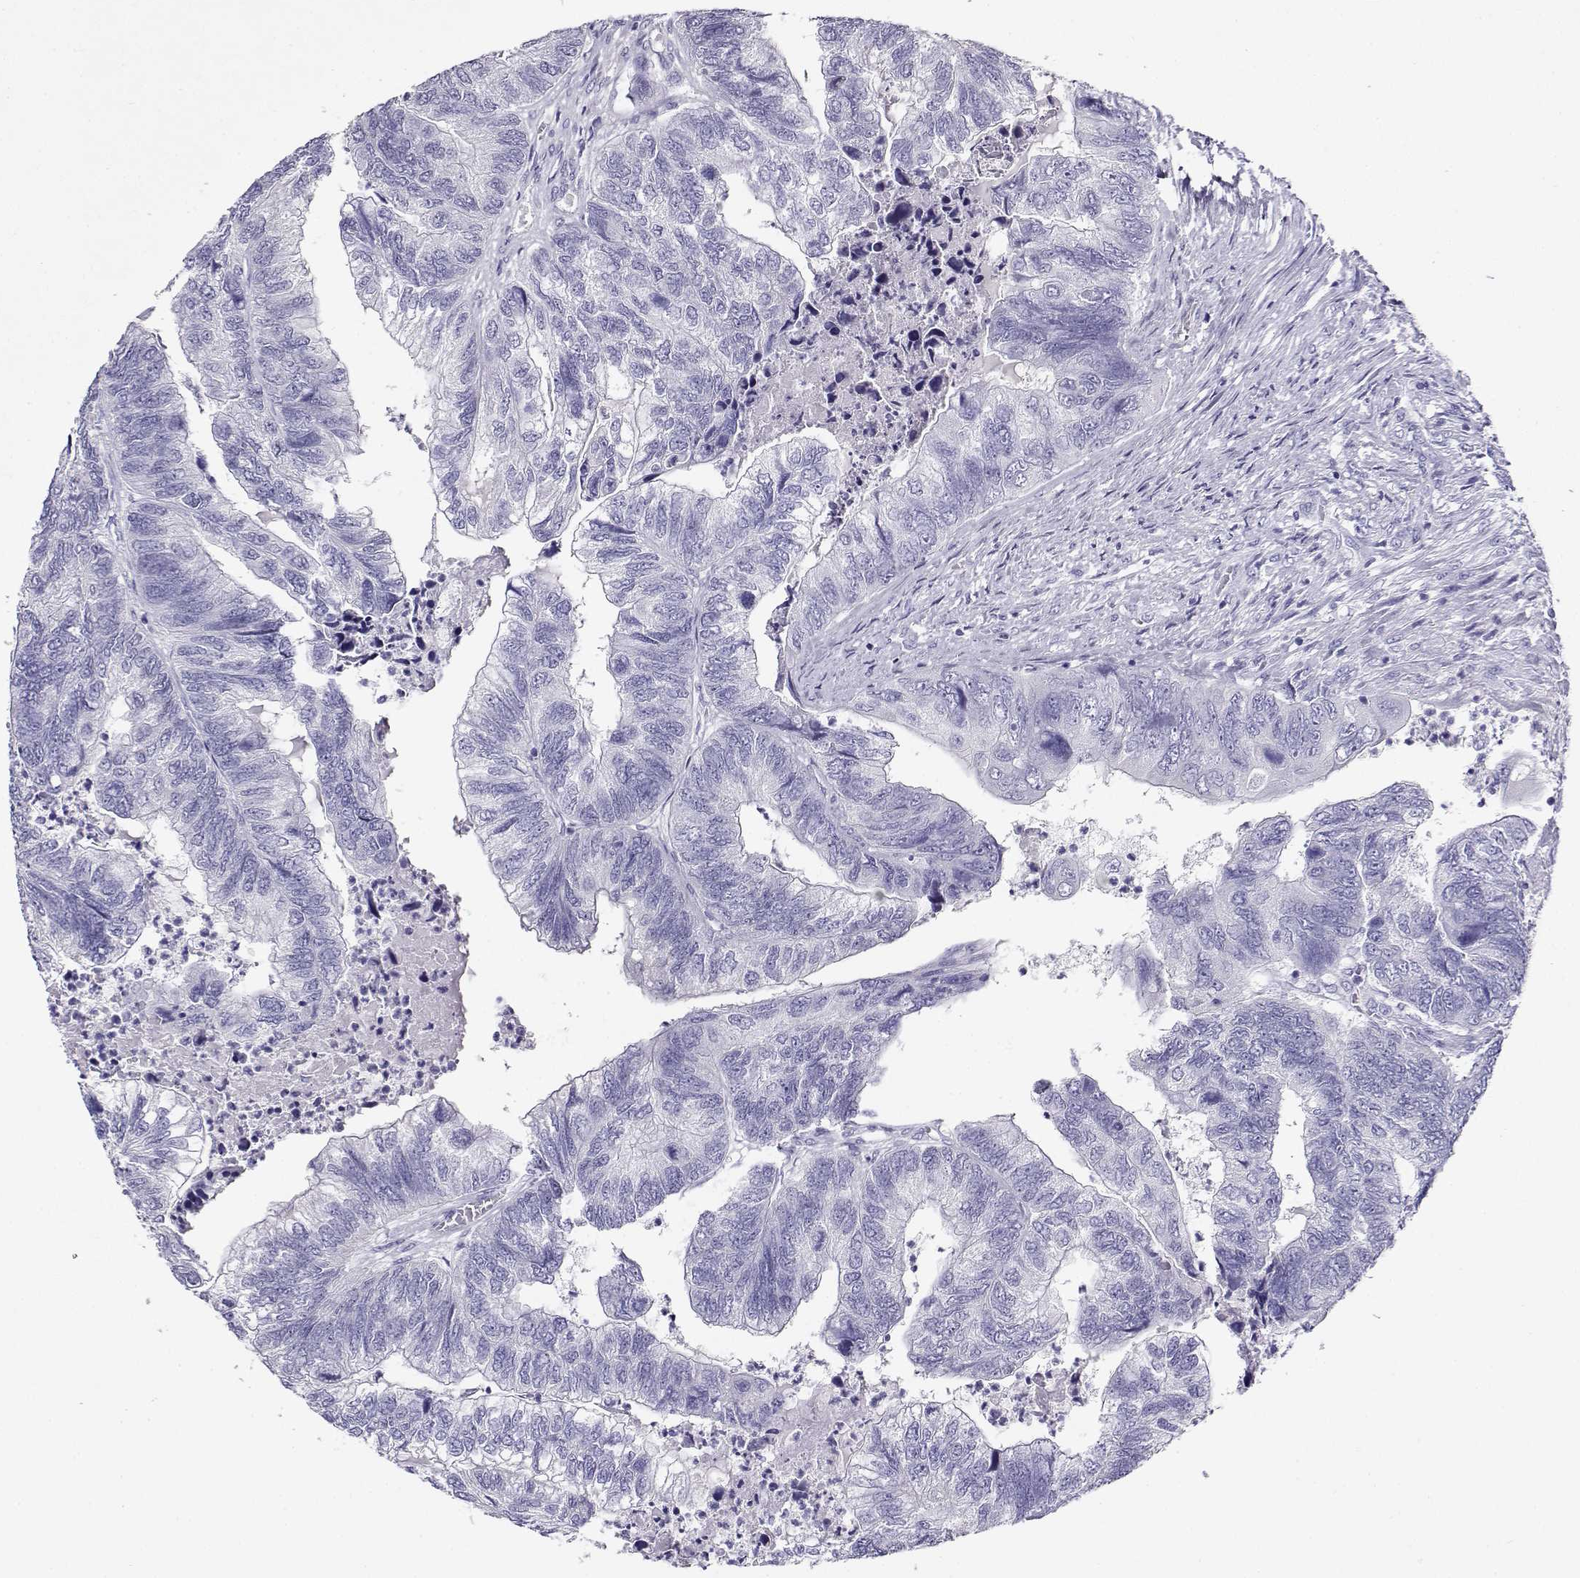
{"staining": {"intensity": "negative", "quantity": "none", "location": "none"}, "tissue": "colorectal cancer", "cell_type": "Tumor cells", "image_type": "cancer", "snomed": [{"axis": "morphology", "description": "Adenocarcinoma, NOS"}, {"axis": "topography", "description": "Colon"}], "caption": "Immunohistochemical staining of adenocarcinoma (colorectal) reveals no significant positivity in tumor cells. The staining was performed using DAB (3,3'-diaminobenzidine) to visualize the protein expression in brown, while the nuclei were stained in blue with hematoxylin (Magnification: 20x).", "gene": "CABS1", "patient": {"sex": "female", "age": 67}}